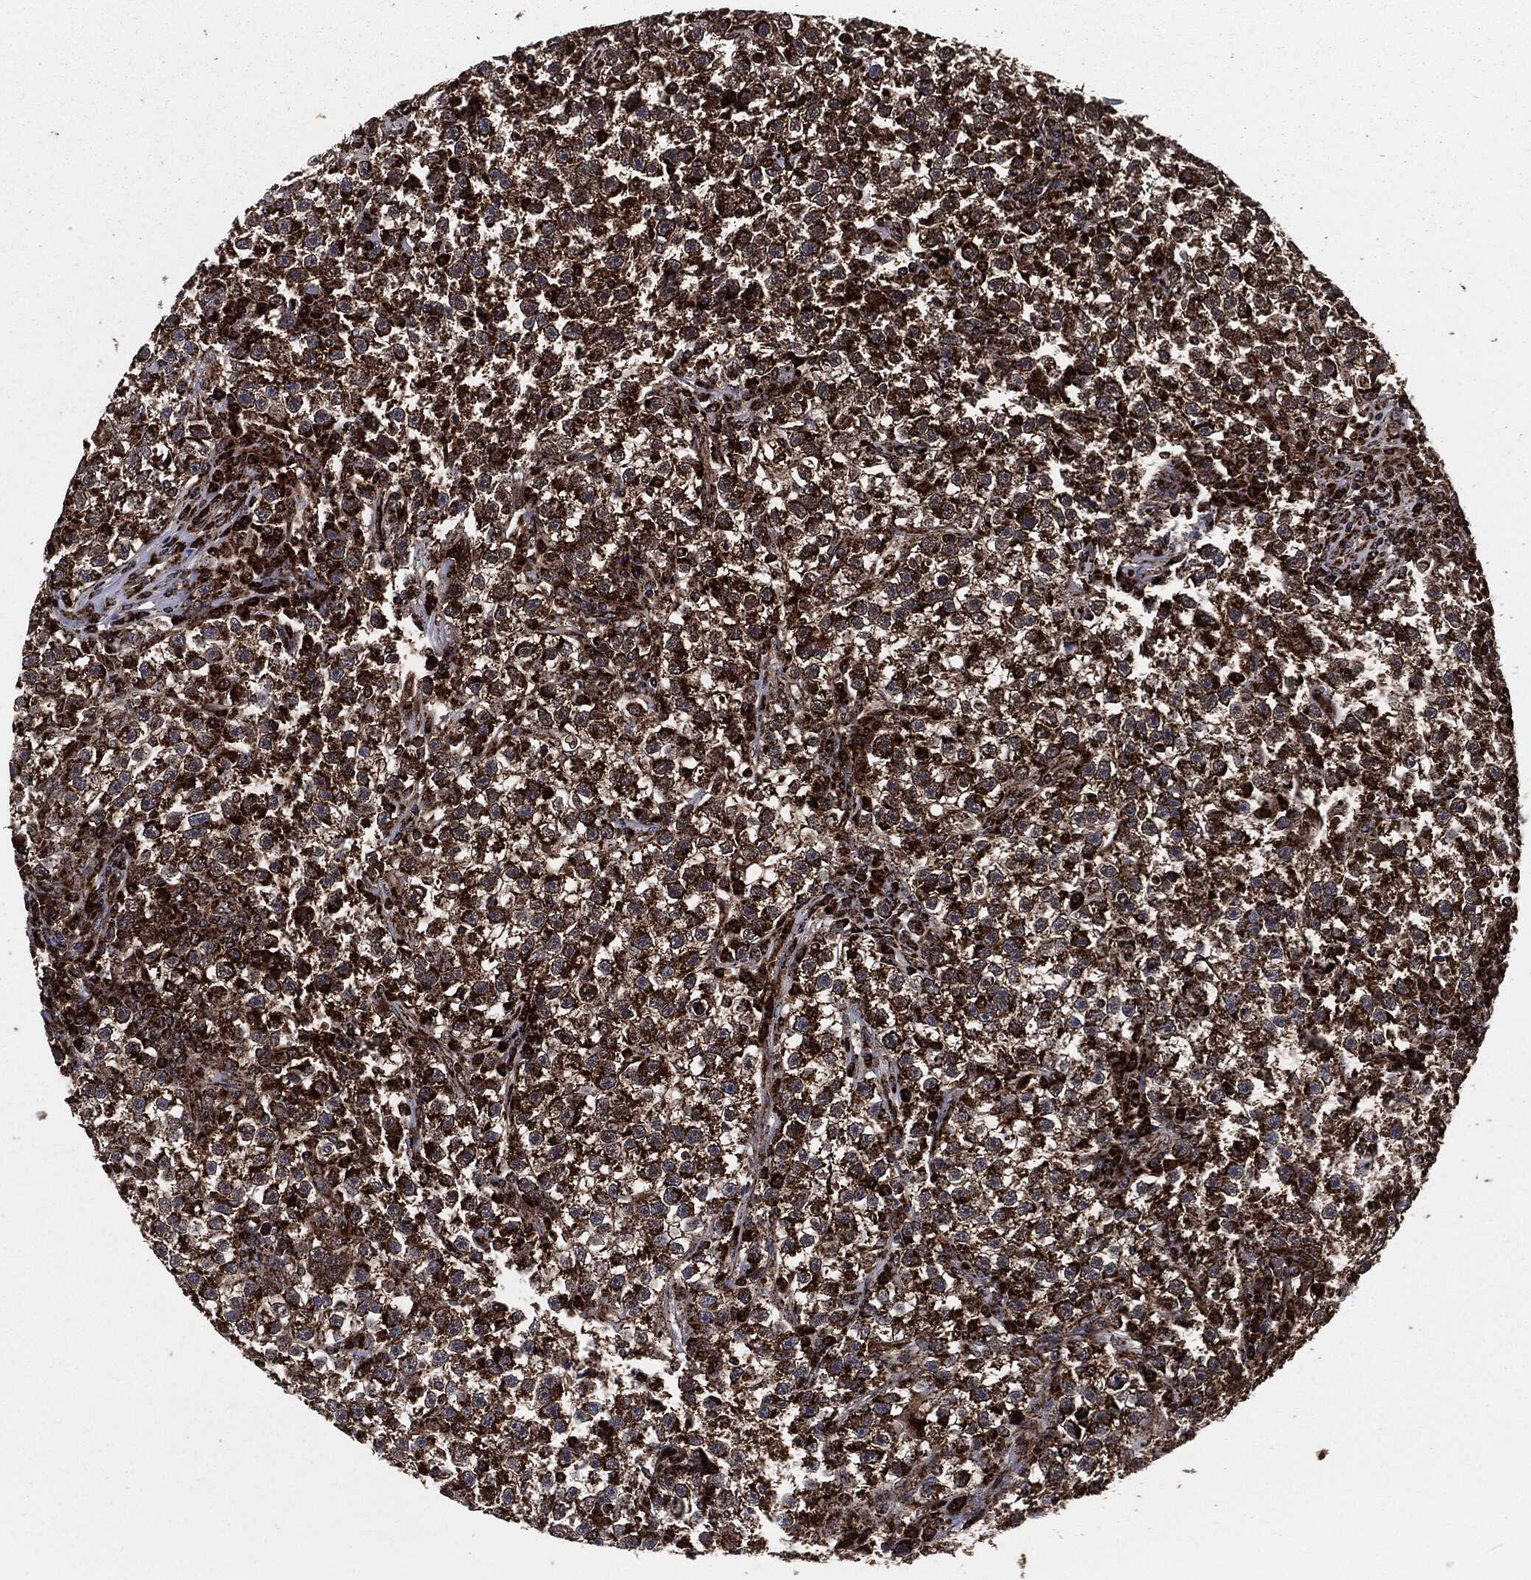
{"staining": {"intensity": "strong", "quantity": "25%-75%", "location": "cytoplasmic/membranous"}, "tissue": "testis cancer", "cell_type": "Tumor cells", "image_type": "cancer", "snomed": [{"axis": "morphology", "description": "Seminoma, NOS"}, {"axis": "topography", "description": "Testis"}], "caption": "Immunohistochemical staining of human testis cancer (seminoma) demonstrates high levels of strong cytoplasmic/membranous expression in approximately 25%-75% of tumor cells.", "gene": "FH", "patient": {"sex": "male", "age": 22}}